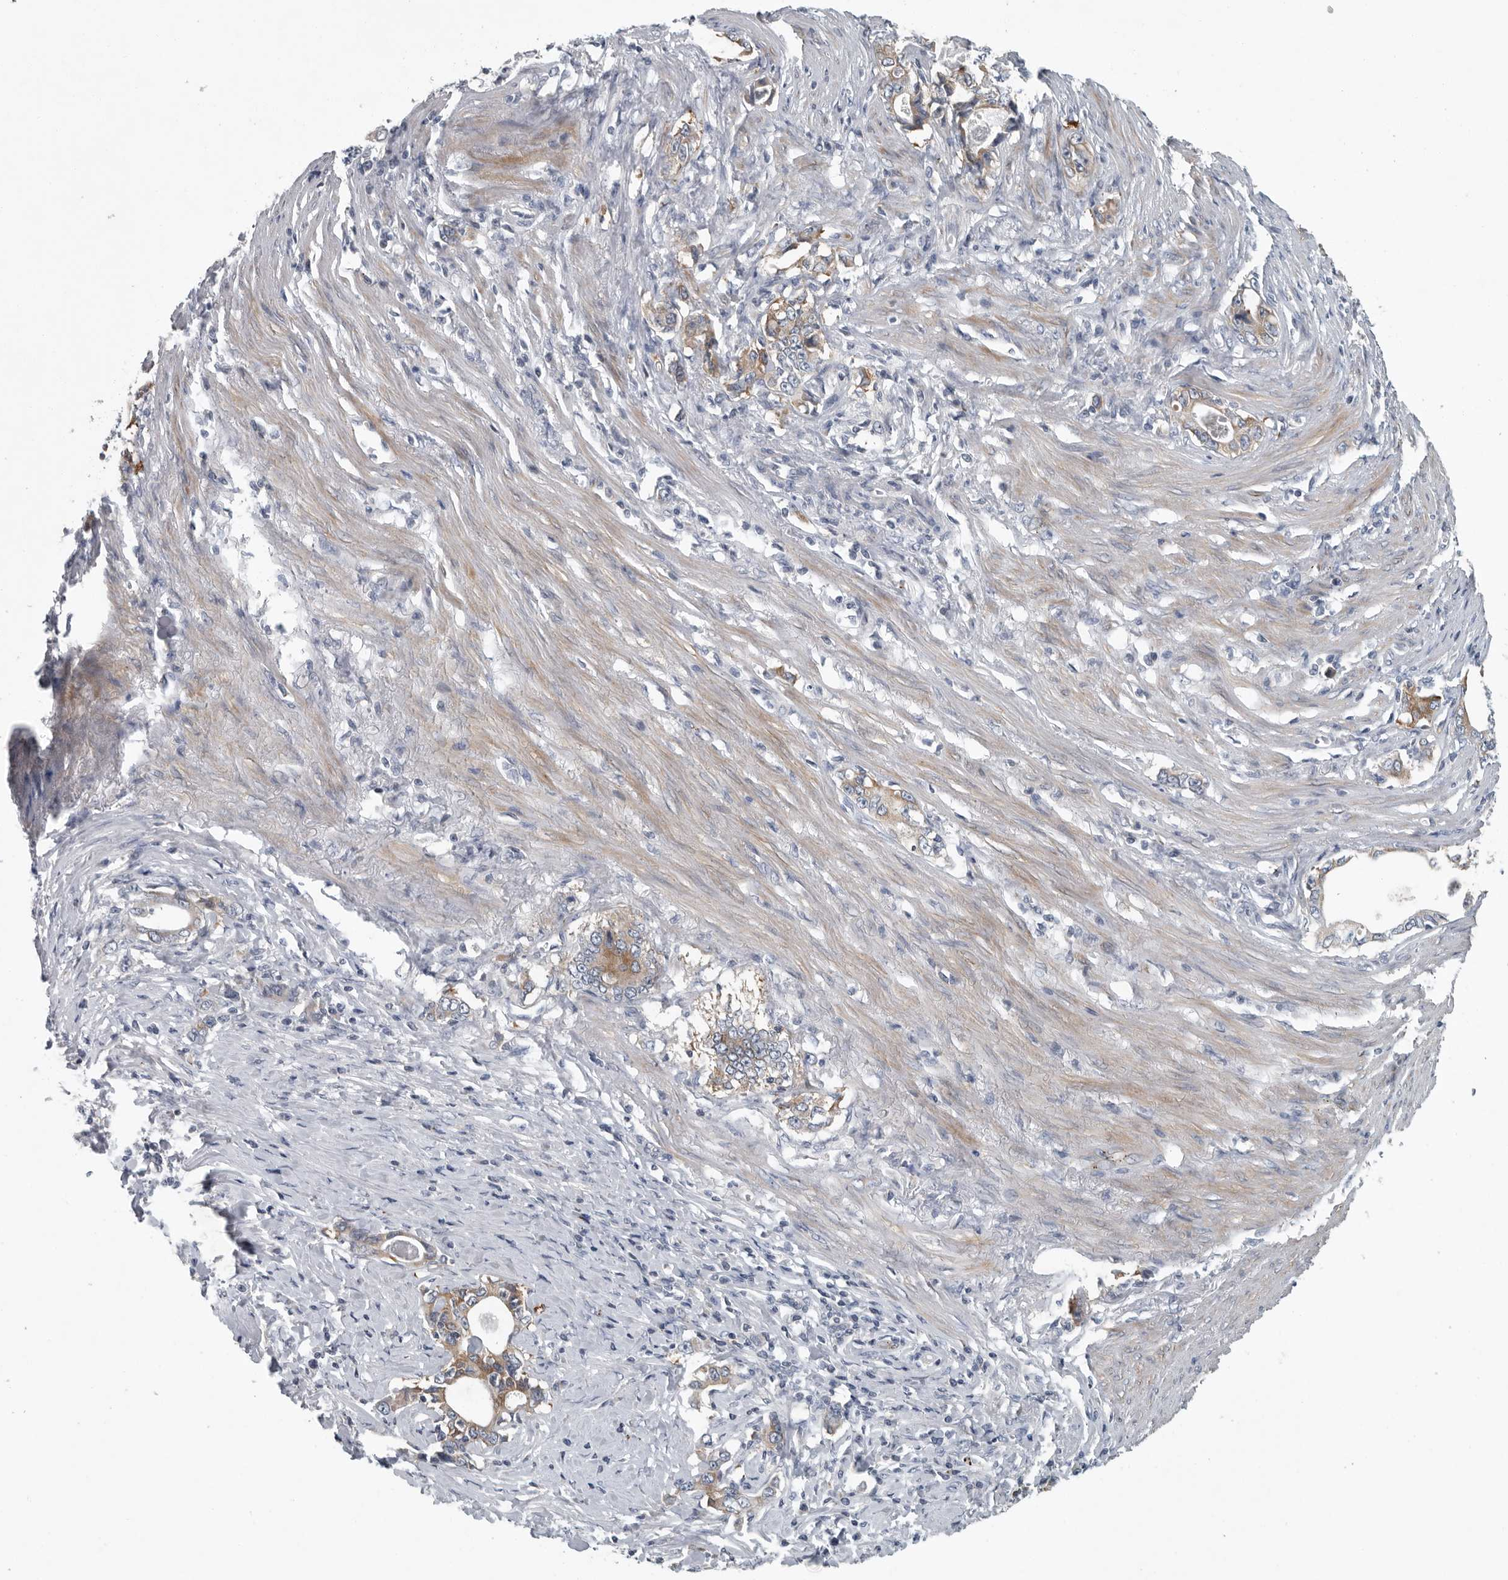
{"staining": {"intensity": "moderate", "quantity": ">75%", "location": "cytoplasmic/membranous"}, "tissue": "stomach cancer", "cell_type": "Tumor cells", "image_type": "cancer", "snomed": [{"axis": "morphology", "description": "Adenocarcinoma, NOS"}, {"axis": "topography", "description": "Stomach, lower"}], "caption": "Human stomach cancer stained for a protein (brown) reveals moderate cytoplasmic/membranous positive expression in approximately >75% of tumor cells.", "gene": "MPP3", "patient": {"sex": "female", "age": 72}}